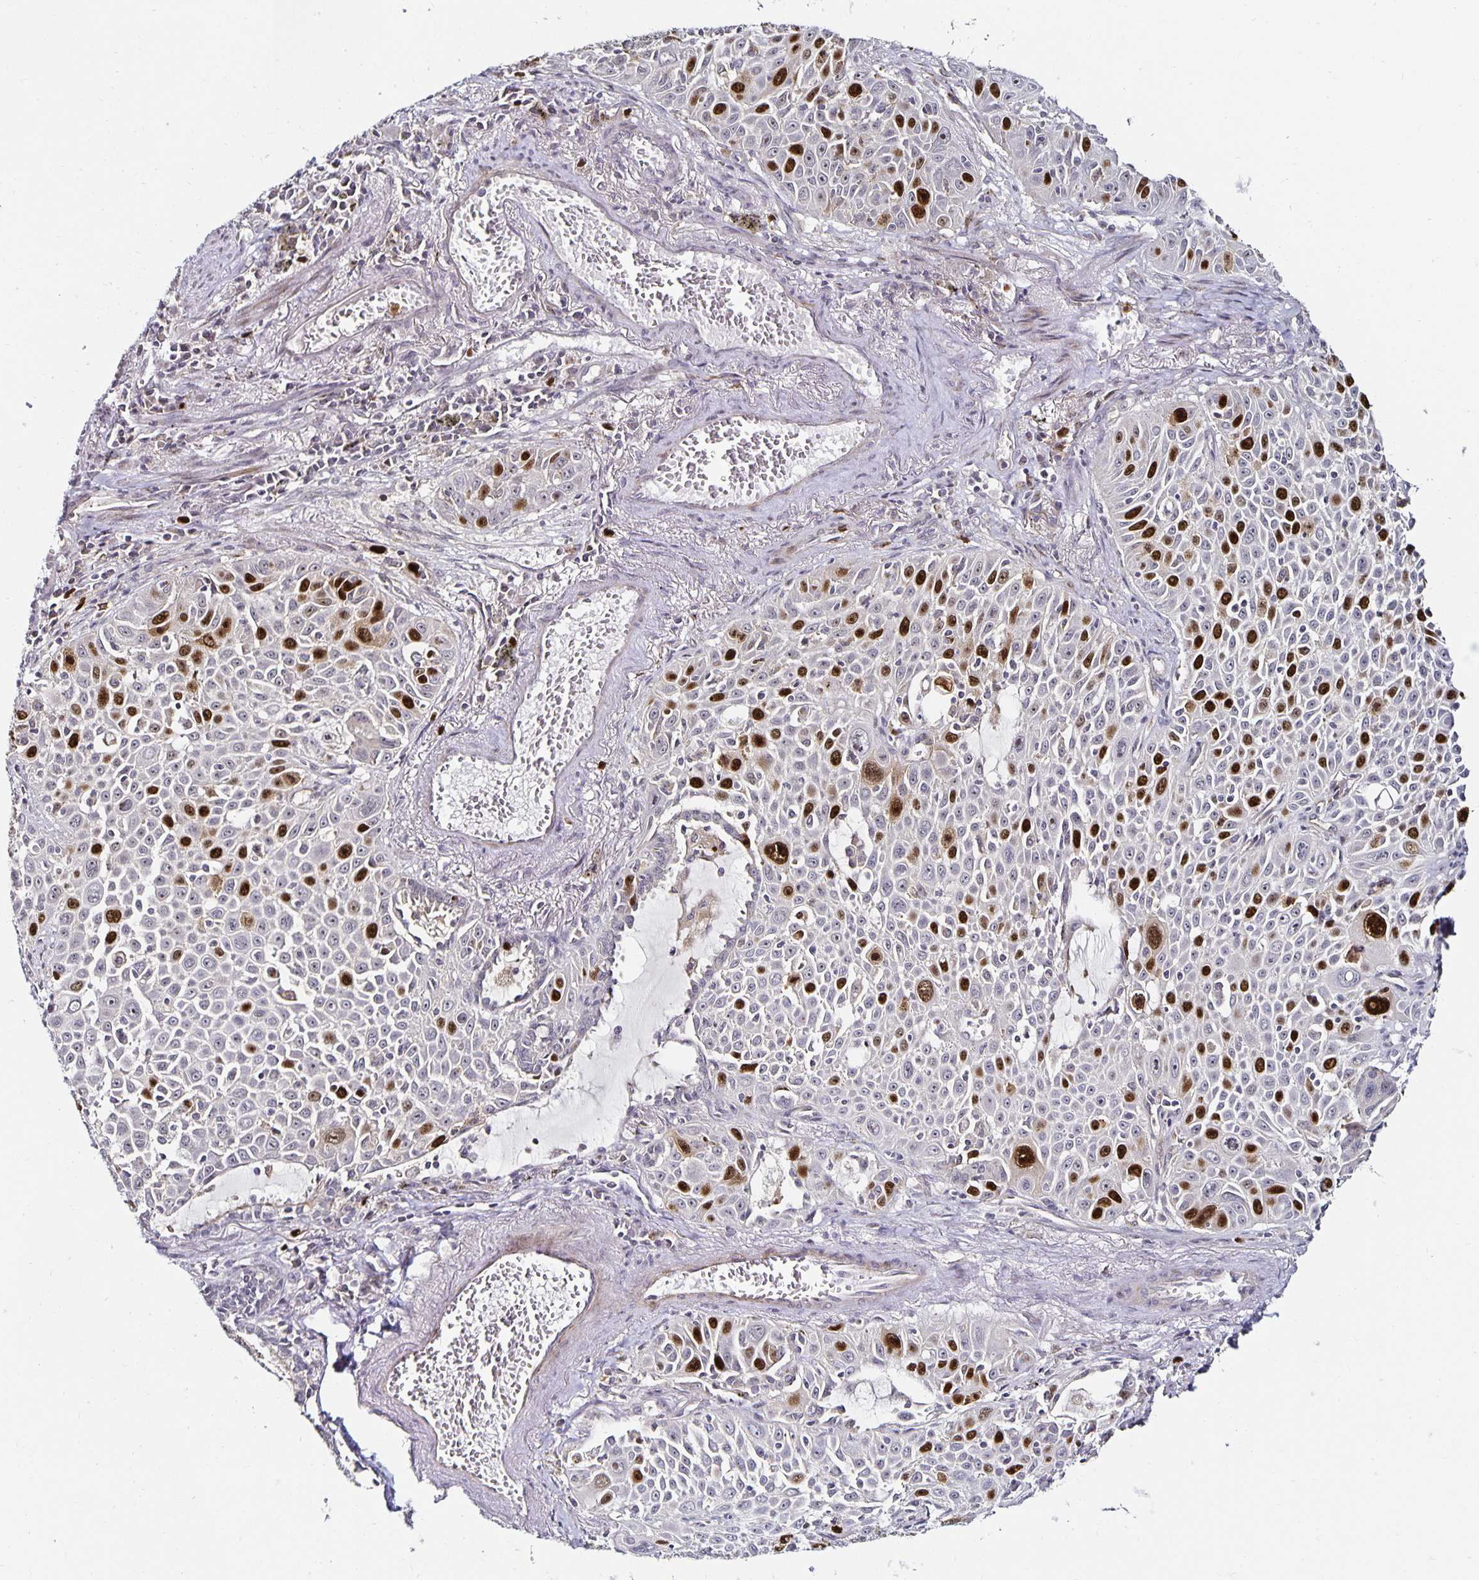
{"staining": {"intensity": "strong", "quantity": "<25%", "location": "nuclear"}, "tissue": "lung cancer", "cell_type": "Tumor cells", "image_type": "cancer", "snomed": [{"axis": "morphology", "description": "Squamous cell carcinoma, NOS"}, {"axis": "morphology", "description": "Squamous cell carcinoma, metastatic, NOS"}, {"axis": "topography", "description": "Lymph node"}, {"axis": "topography", "description": "Lung"}], "caption": "A photomicrograph showing strong nuclear expression in about <25% of tumor cells in lung cancer (metastatic squamous cell carcinoma), as visualized by brown immunohistochemical staining.", "gene": "ANLN", "patient": {"sex": "female", "age": 62}}